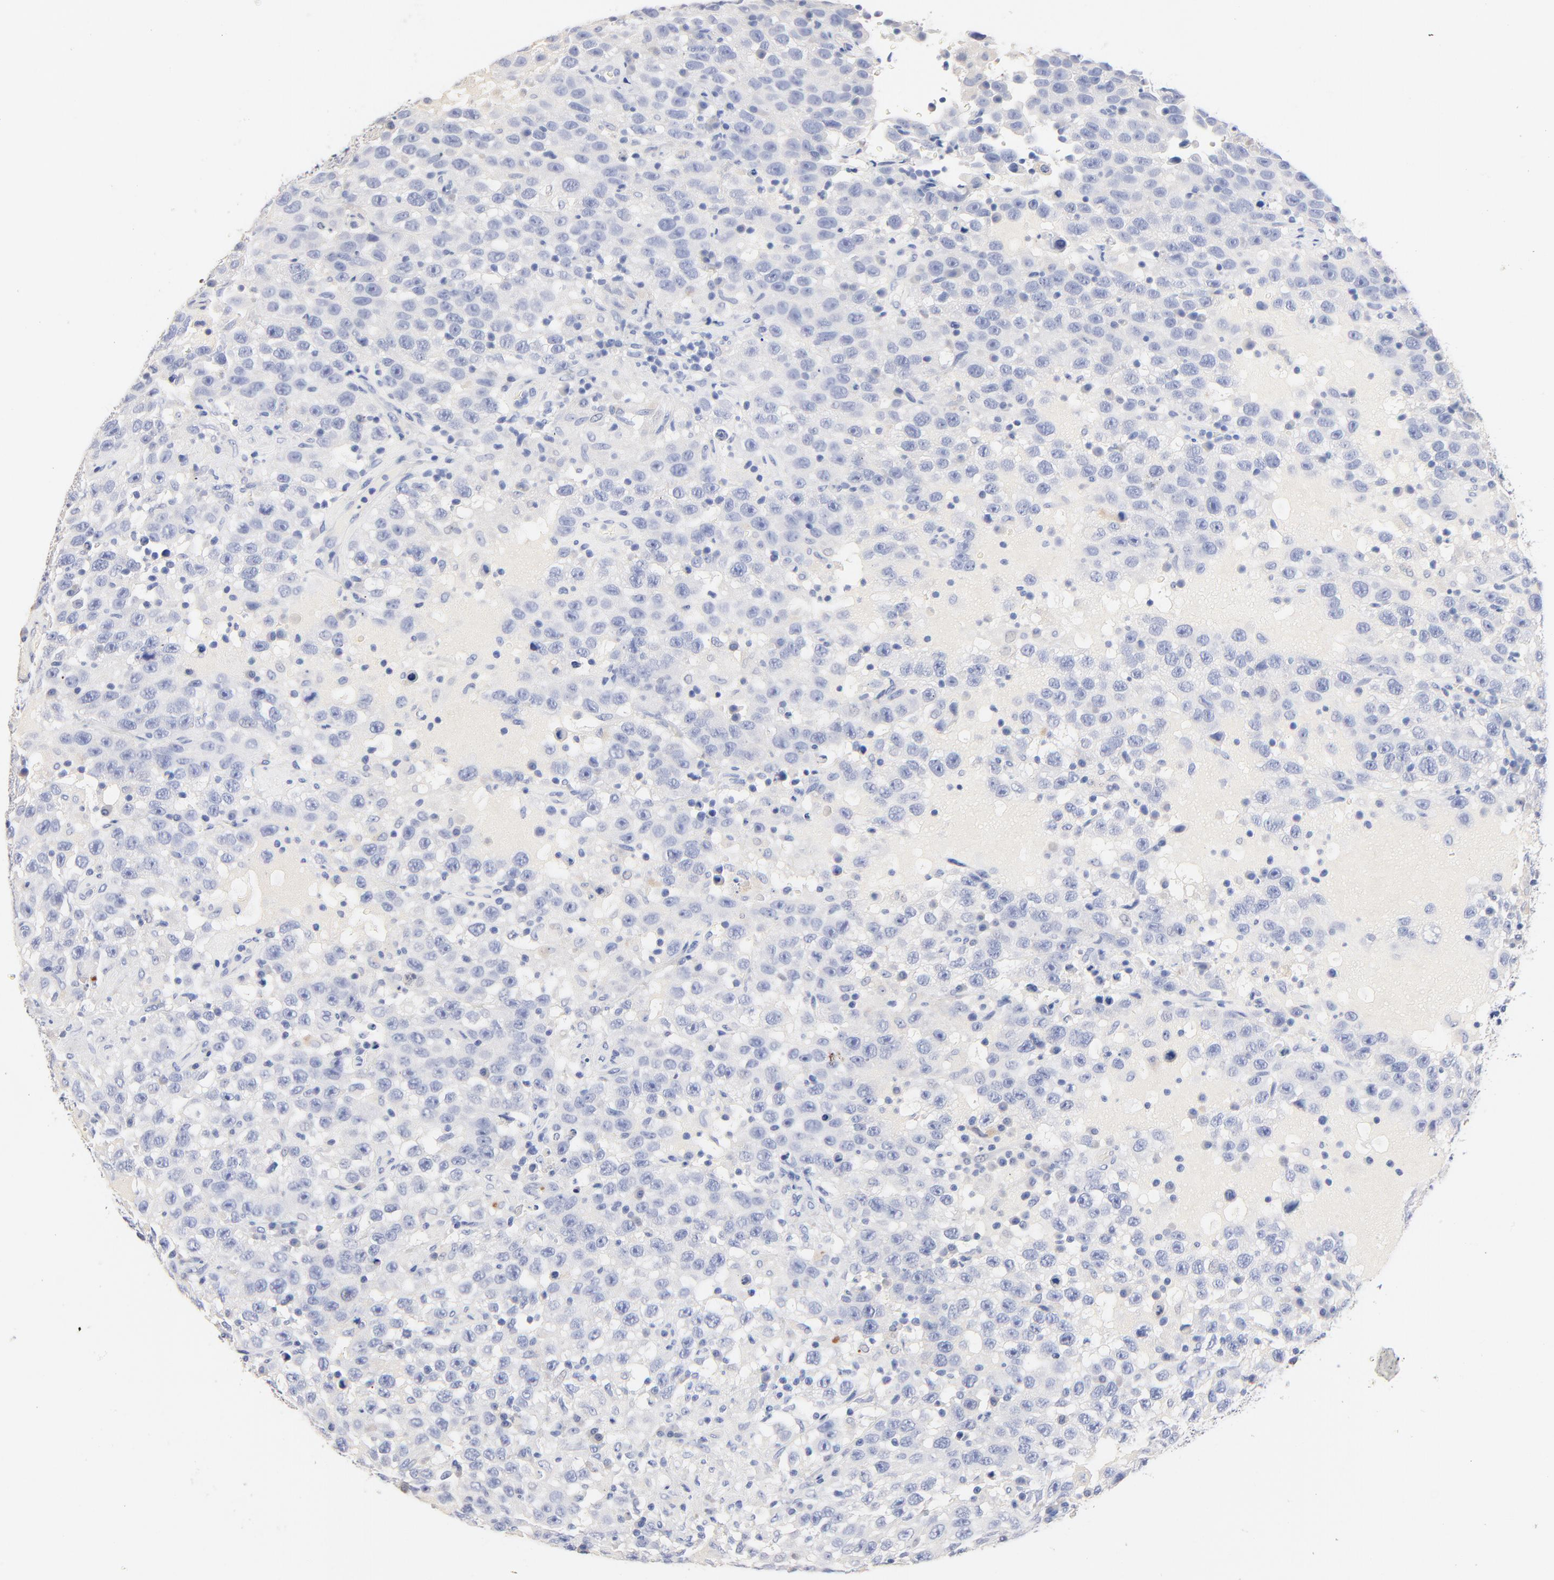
{"staining": {"intensity": "negative", "quantity": "none", "location": "none"}, "tissue": "testis cancer", "cell_type": "Tumor cells", "image_type": "cancer", "snomed": [{"axis": "morphology", "description": "Seminoma, NOS"}, {"axis": "topography", "description": "Testis"}], "caption": "This is an immunohistochemistry image of testis cancer (seminoma). There is no expression in tumor cells.", "gene": "CPS1", "patient": {"sex": "male", "age": 41}}